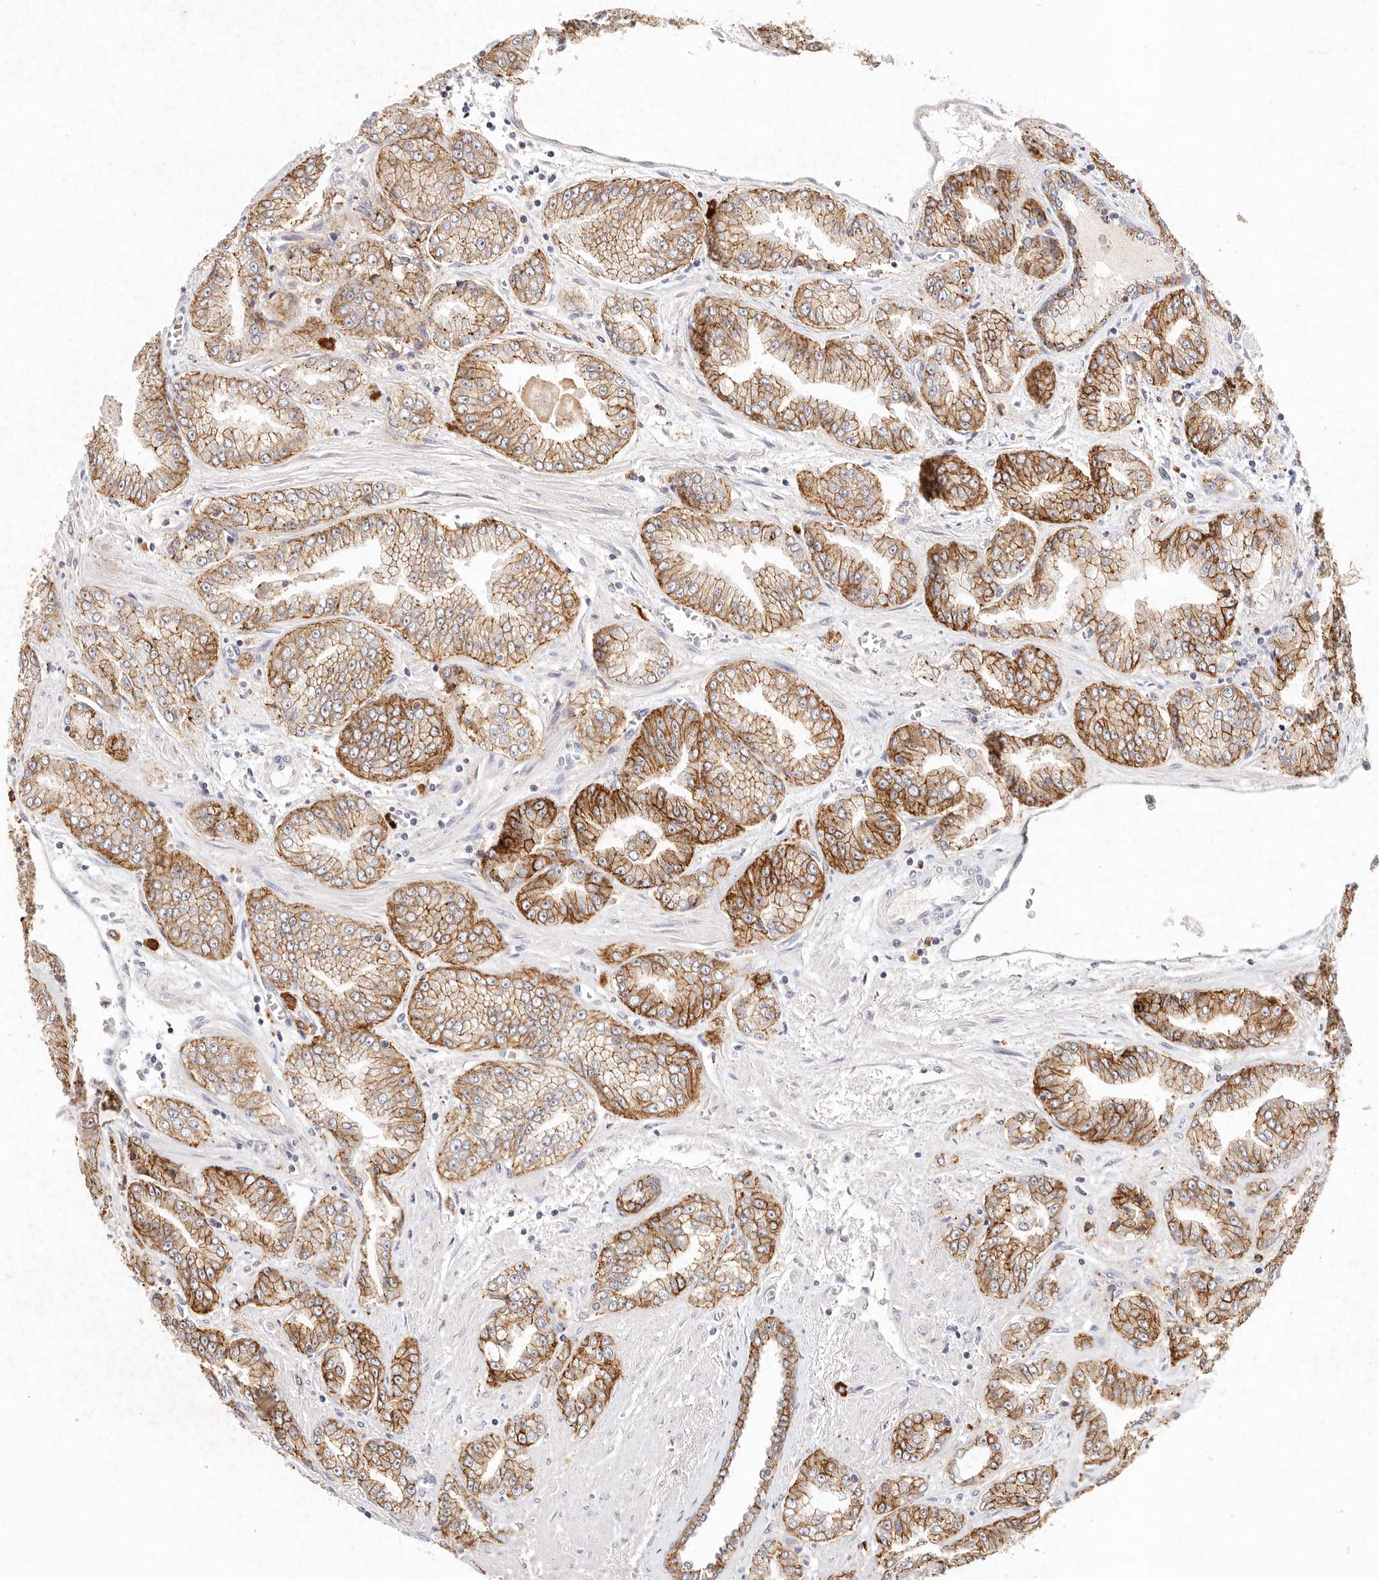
{"staining": {"intensity": "moderate", "quantity": ">75%", "location": "cytoplasmic/membranous"}, "tissue": "prostate cancer", "cell_type": "Tumor cells", "image_type": "cancer", "snomed": [{"axis": "morphology", "description": "Adenocarcinoma, High grade"}, {"axis": "topography", "description": "Prostate"}], "caption": "Moderate cytoplasmic/membranous expression is identified in about >75% of tumor cells in adenocarcinoma (high-grade) (prostate). (DAB (3,3'-diaminobenzidine) IHC, brown staining for protein, blue staining for nuclei).", "gene": "CXADR", "patient": {"sex": "male", "age": 71}}